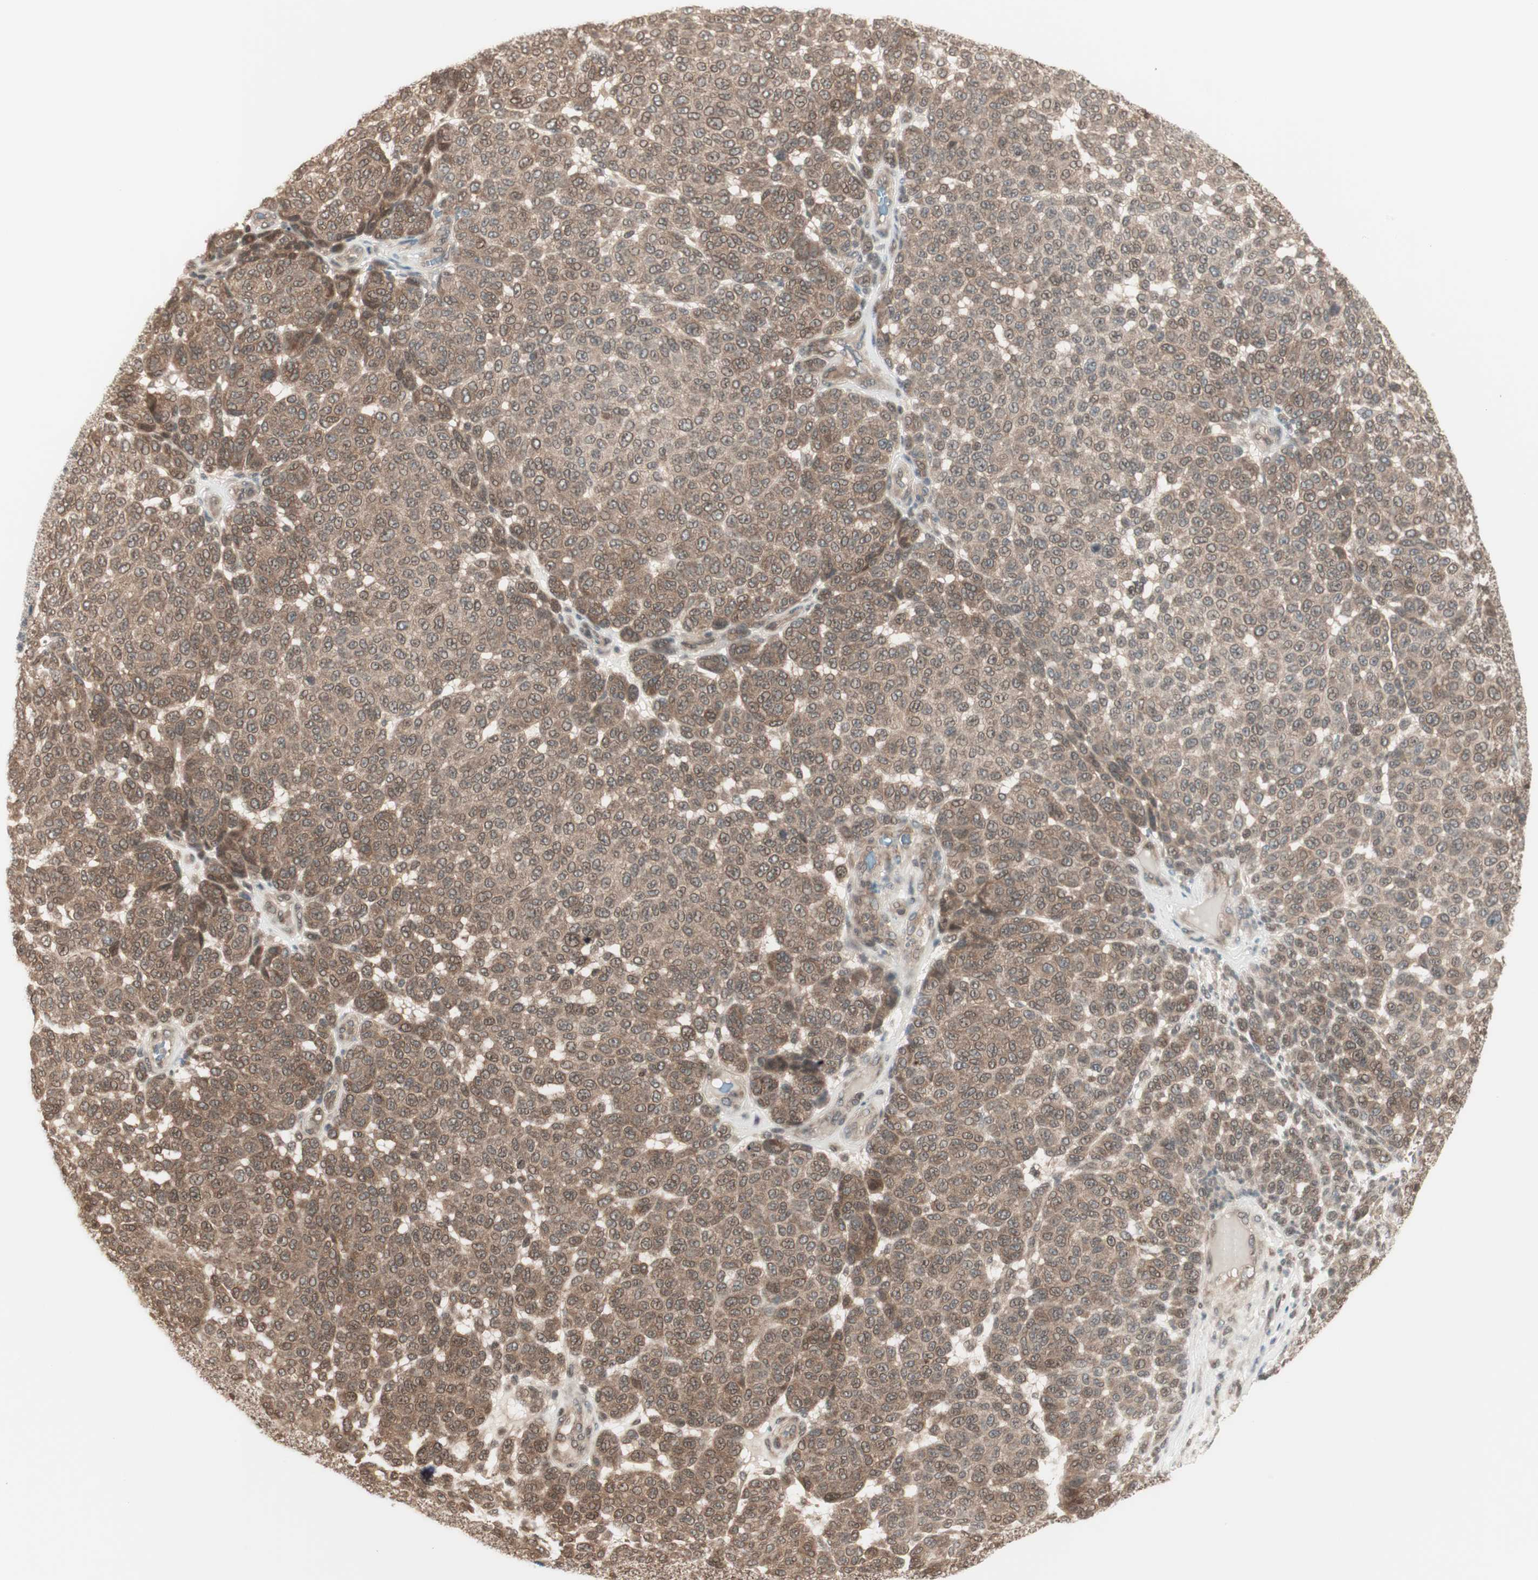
{"staining": {"intensity": "weak", "quantity": ">75%", "location": "cytoplasmic/membranous"}, "tissue": "melanoma", "cell_type": "Tumor cells", "image_type": "cancer", "snomed": [{"axis": "morphology", "description": "Malignant melanoma, NOS"}, {"axis": "topography", "description": "Skin"}], "caption": "This is an image of IHC staining of malignant melanoma, which shows weak staining in the cytoplasmic/membranous of tumor cells.", "gene": "UBE2I", "patient": {"sex": "male", "age": 59}}